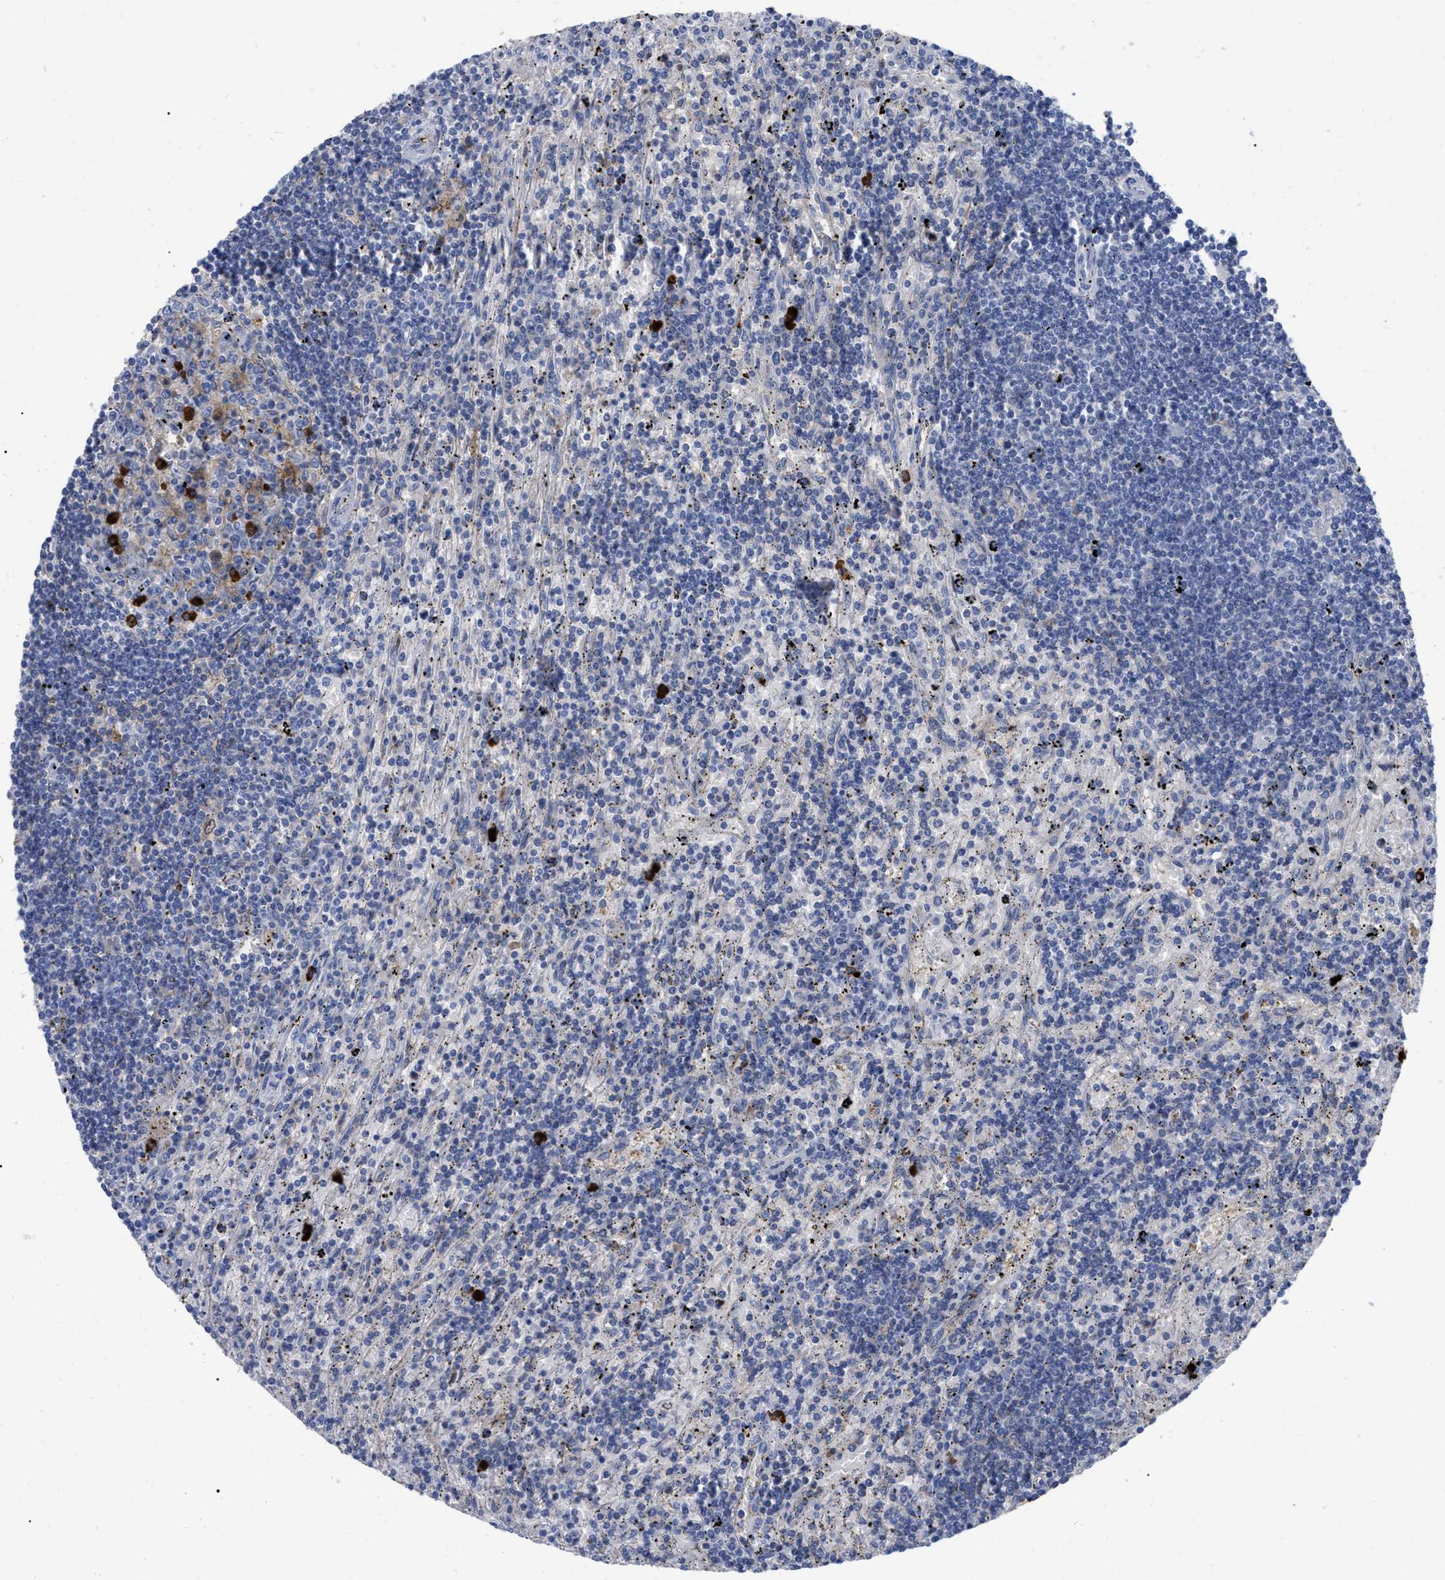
{"staining": {"intensity": "negative", "quantity": "none", "location": "none"}, "tissue": "lymphoma", "cell_type": "Tumor cells", "image_type": "cancer", "snomed": [{"axis": "morphology", "description": "Malignant lymphoma, non-Hodgkin's type, Low grade"}, {"axis": "topography", "description": "Spleen"}], "caption": "This is a histopathology image of IHC staining of lymphoma, which shows no expression in tumor cells.", "gene": "IGHV5-51", "patient": {"sex": "male", "age": 76}}